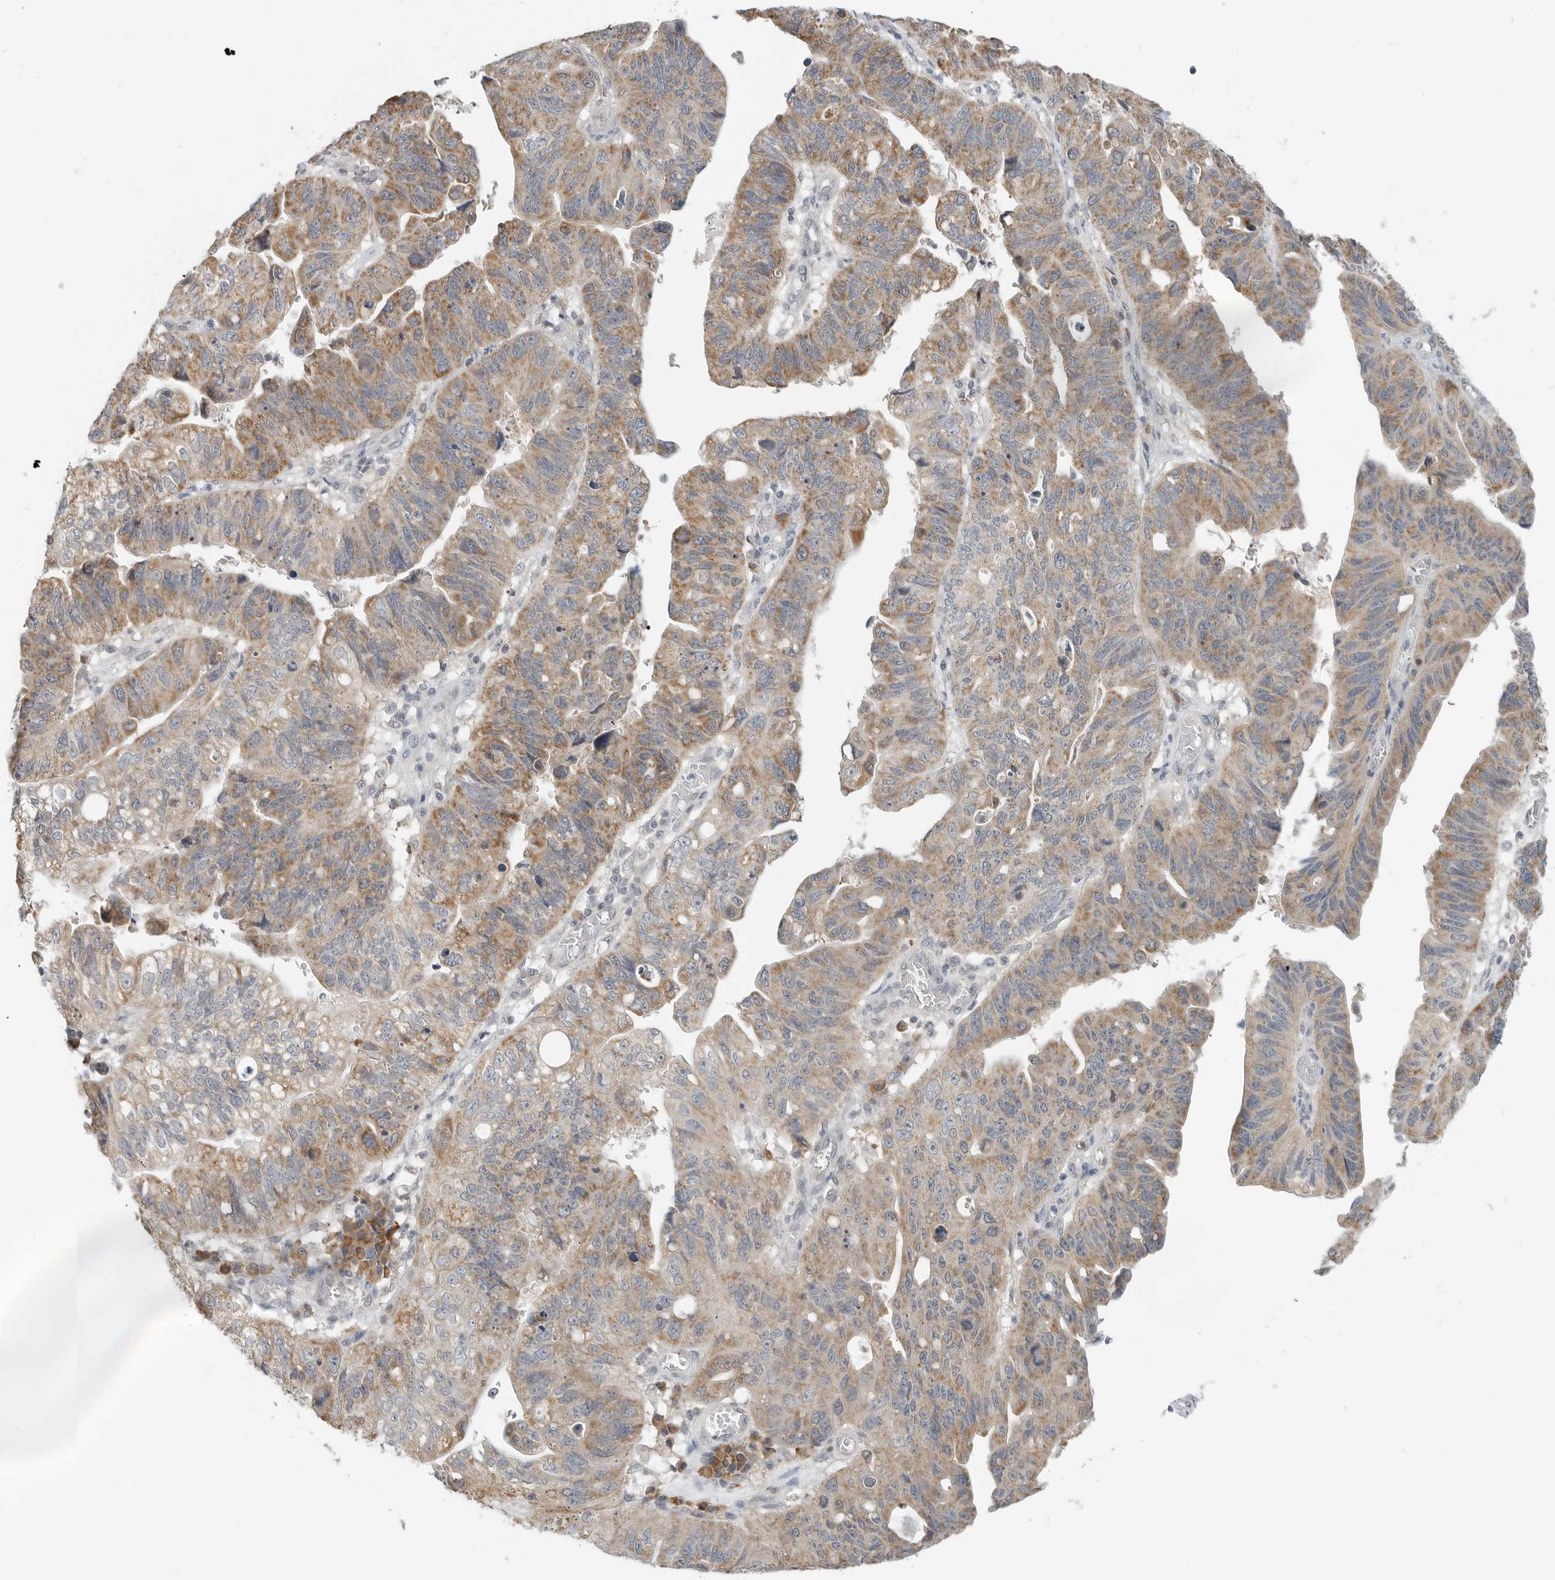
{"staining": {"intensity": "moderate", "quantity": ">75%", "location": "cytoplasmic/membranous"}, "tissue": "stomach cancer", "cell_type": "Tumor cells", "image_type": "cancer", "snomed": [{"axis": "morphology", "description": "Adenocarcinoma, NOS"}, {"axis": "topography", "description": "Stomach"}], "caption": "An immunohistochemistry (IHC) micrograph of neoplastic tissue is shown. Protein staining in brown highlights moderate cytoplasmic/membranous positivity in adenocarcinoma (stomach) within tumor cells.", "gene": "IL12RB2", "patient": {"sex": "male", "age": 59}}